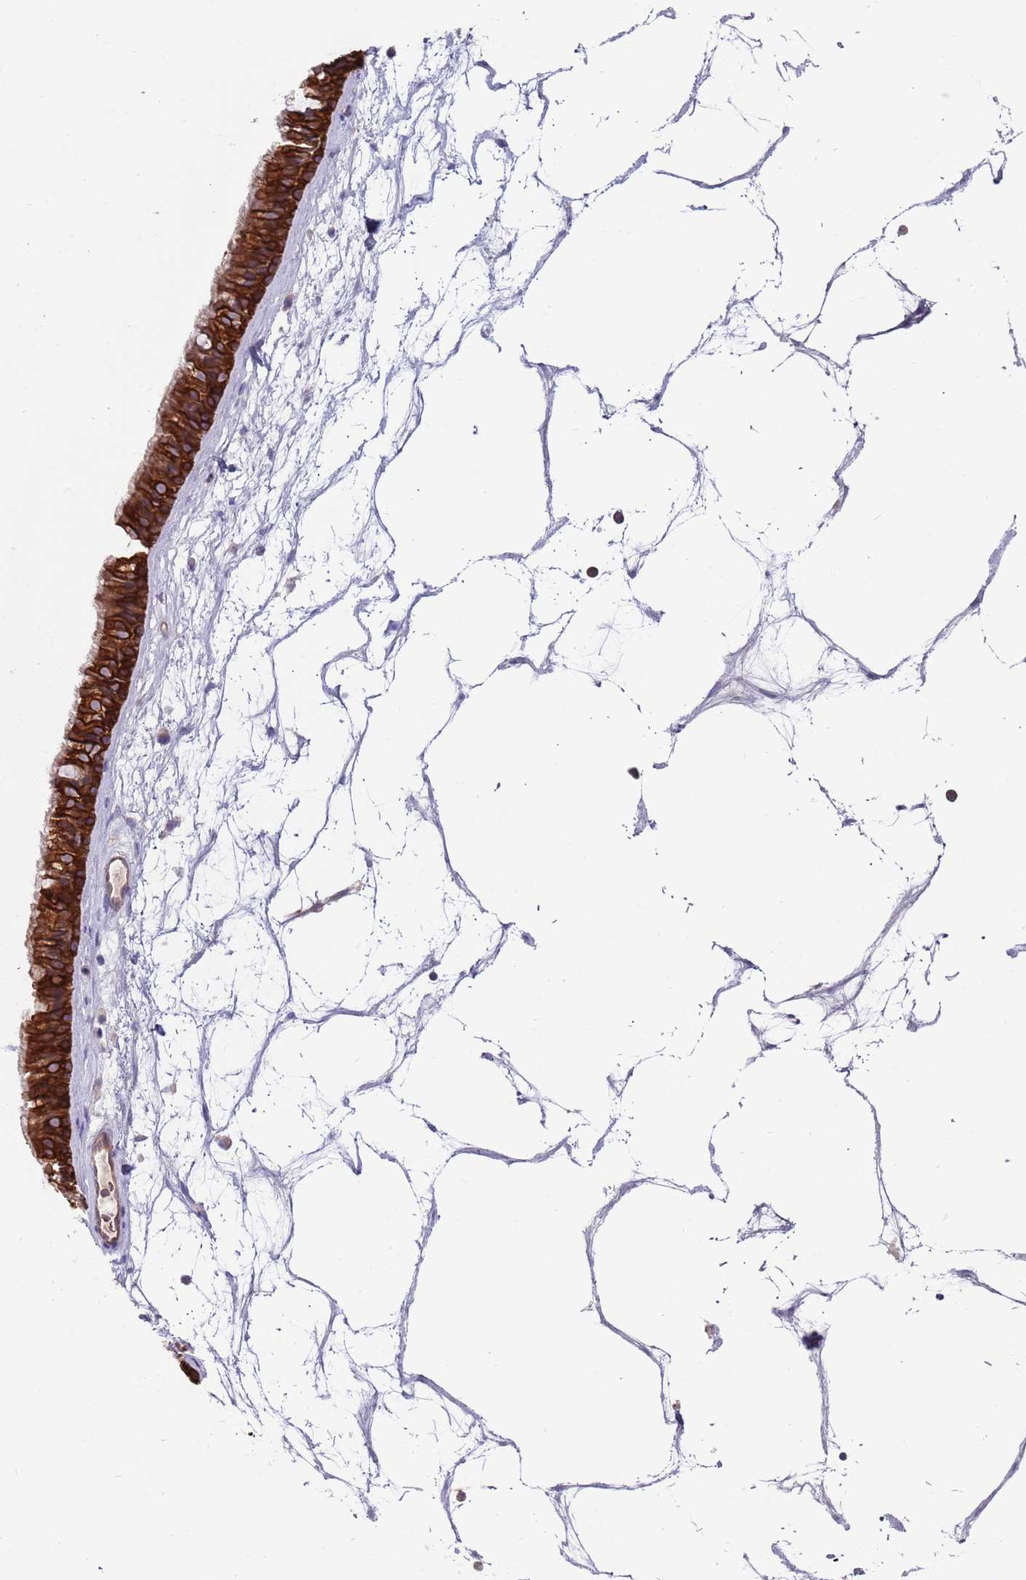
{"staining": {"intensity": "strong", "quantity": ">75%", "location": "cytoplasmic/membranous"}, "tissue": "nasopharynx", "cell_type": "Respiratory epithelial cells", "image_type": "normal", "snomed": [{"axis": "morphology", "description": "Normal tissue, NOS"}, {"axis": "topography", "description": "Nasopharynx"}], "caption": "High-magnification brightfield microscopy of benign nasopharynx stained with DAB (3,3'-diaminobenzidine) (brown) and counterstained with hematoxylin (blue). respiratory epithelial cells exhibit strong cytoplasmic/membranous positivity is identified in about>75% of cells. (Stains: DAB (3,3'-diaminobenzidine) in brown, nuclei in blue, Microscopy: brightfield microscopy at high magnification).", "gene": "GSDMD", "patient": {"sex": "male", "age": 64}}